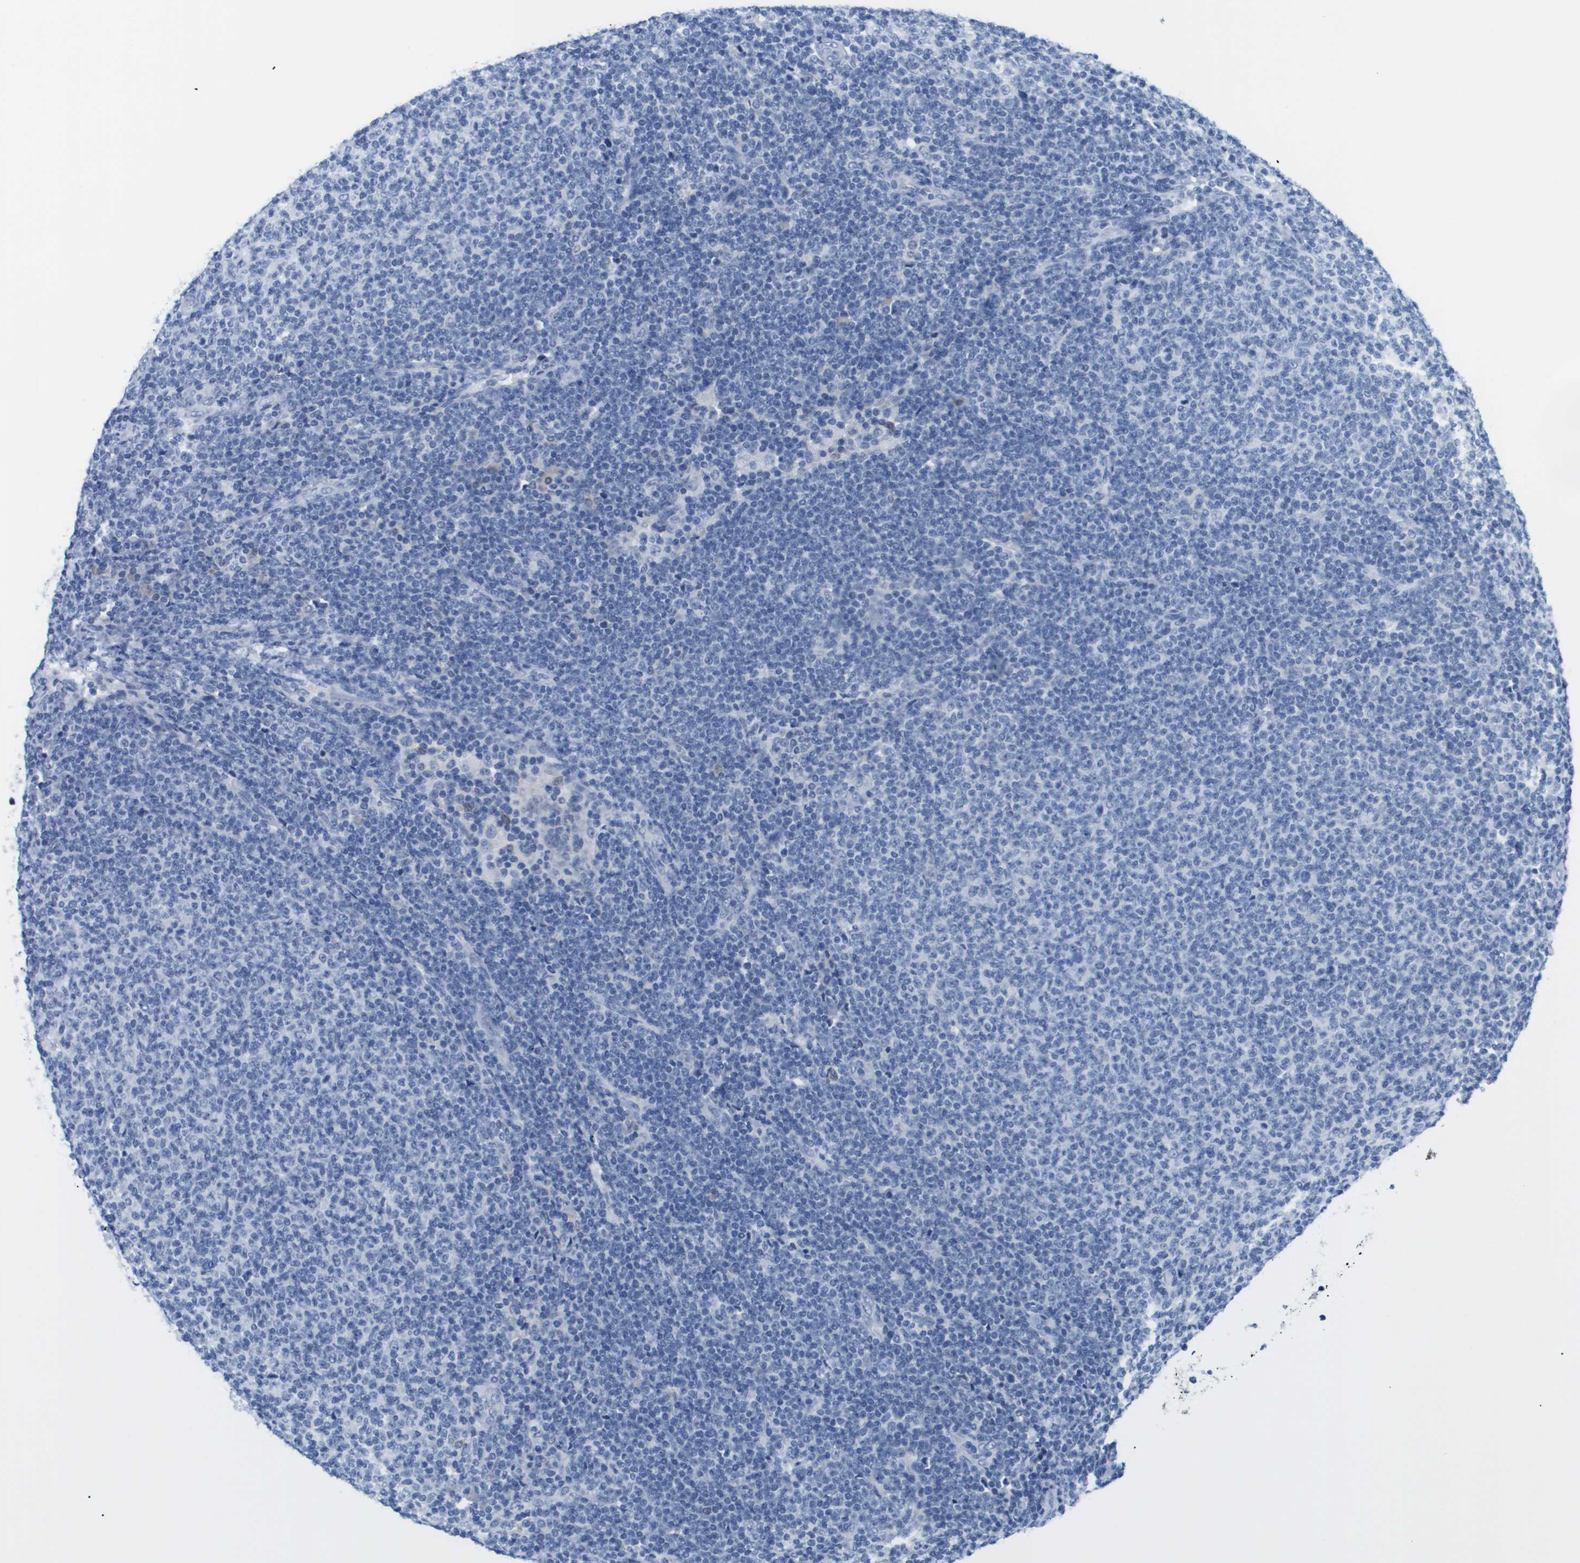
{"staining": {"intensity": "negative", "quantity": "none", "location": "none"}, "tissue": "lymphoma", "cell_type": "Tumor cells", "image_type": "cancer", "snomed": [{"axis": "morphology", "description": "Malignant lymphoma, non-Hodgkin's type, Low grade"}, {"axis": "topography", "description": "Lymph node"}], "caption": "Human lymphoma stained for a protein using immunohistochemistry (IHC) displays no expression in tumor cells.", "gene": "NEBL", "patient": {"sex": "male", "age": 66}}